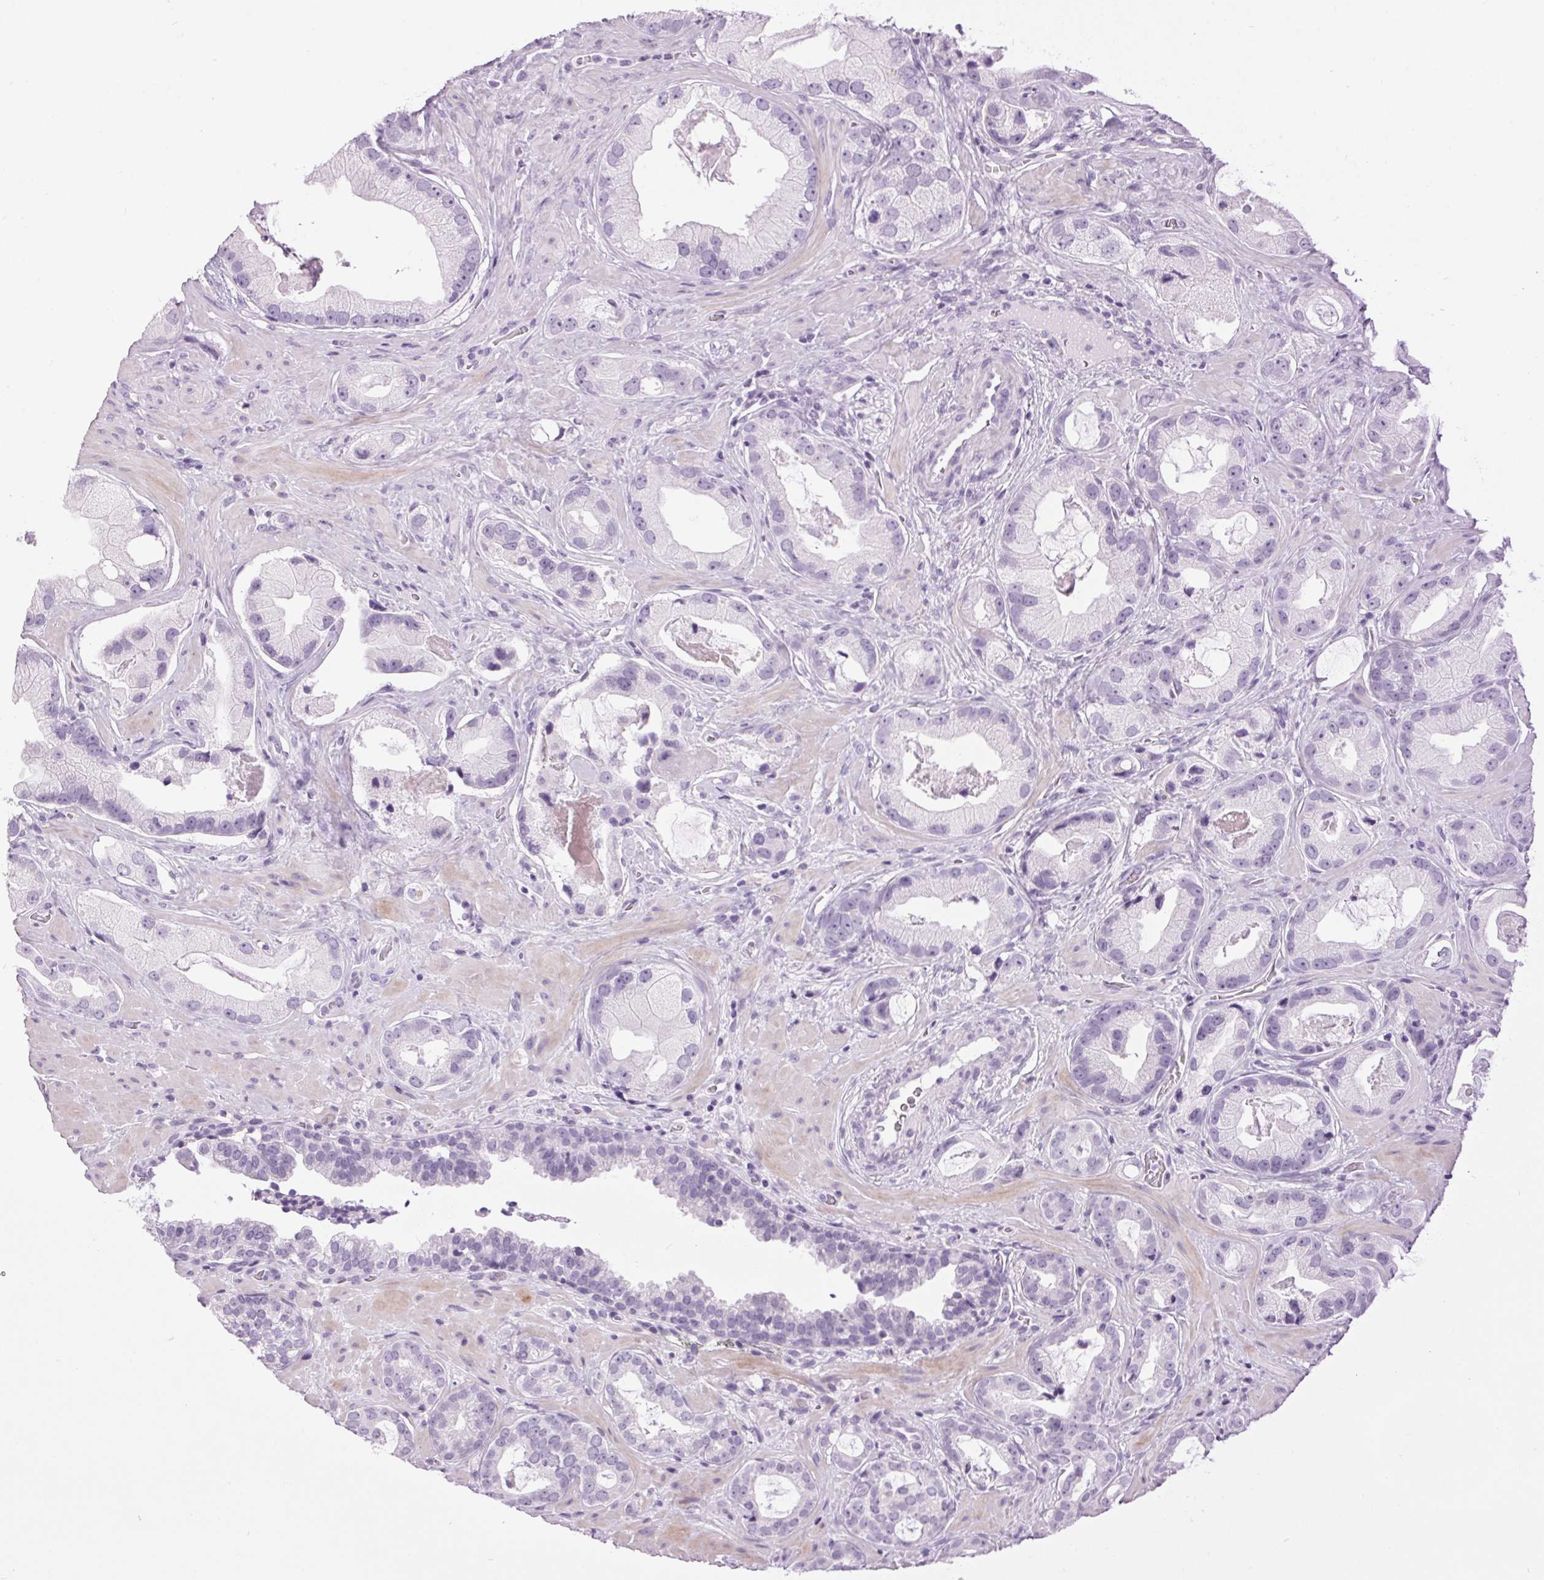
{"staining": {"intensity": "negative", "quantity": "none", "location": "none"}, "tissue": "prostate cancer", "cell_type": "Tumor cells", "image_type": "cancer", "snomed": [{"axis": "morphology", "description": "Adenocarcinoma, Low grade"}, {"axis": "topography", "description": "Prostate"}], "caption": "Tumor cells are negative for protein expression in human prostate cancer.", "gene": "SP7", "patient": {"sex": "male", "age": 62}}